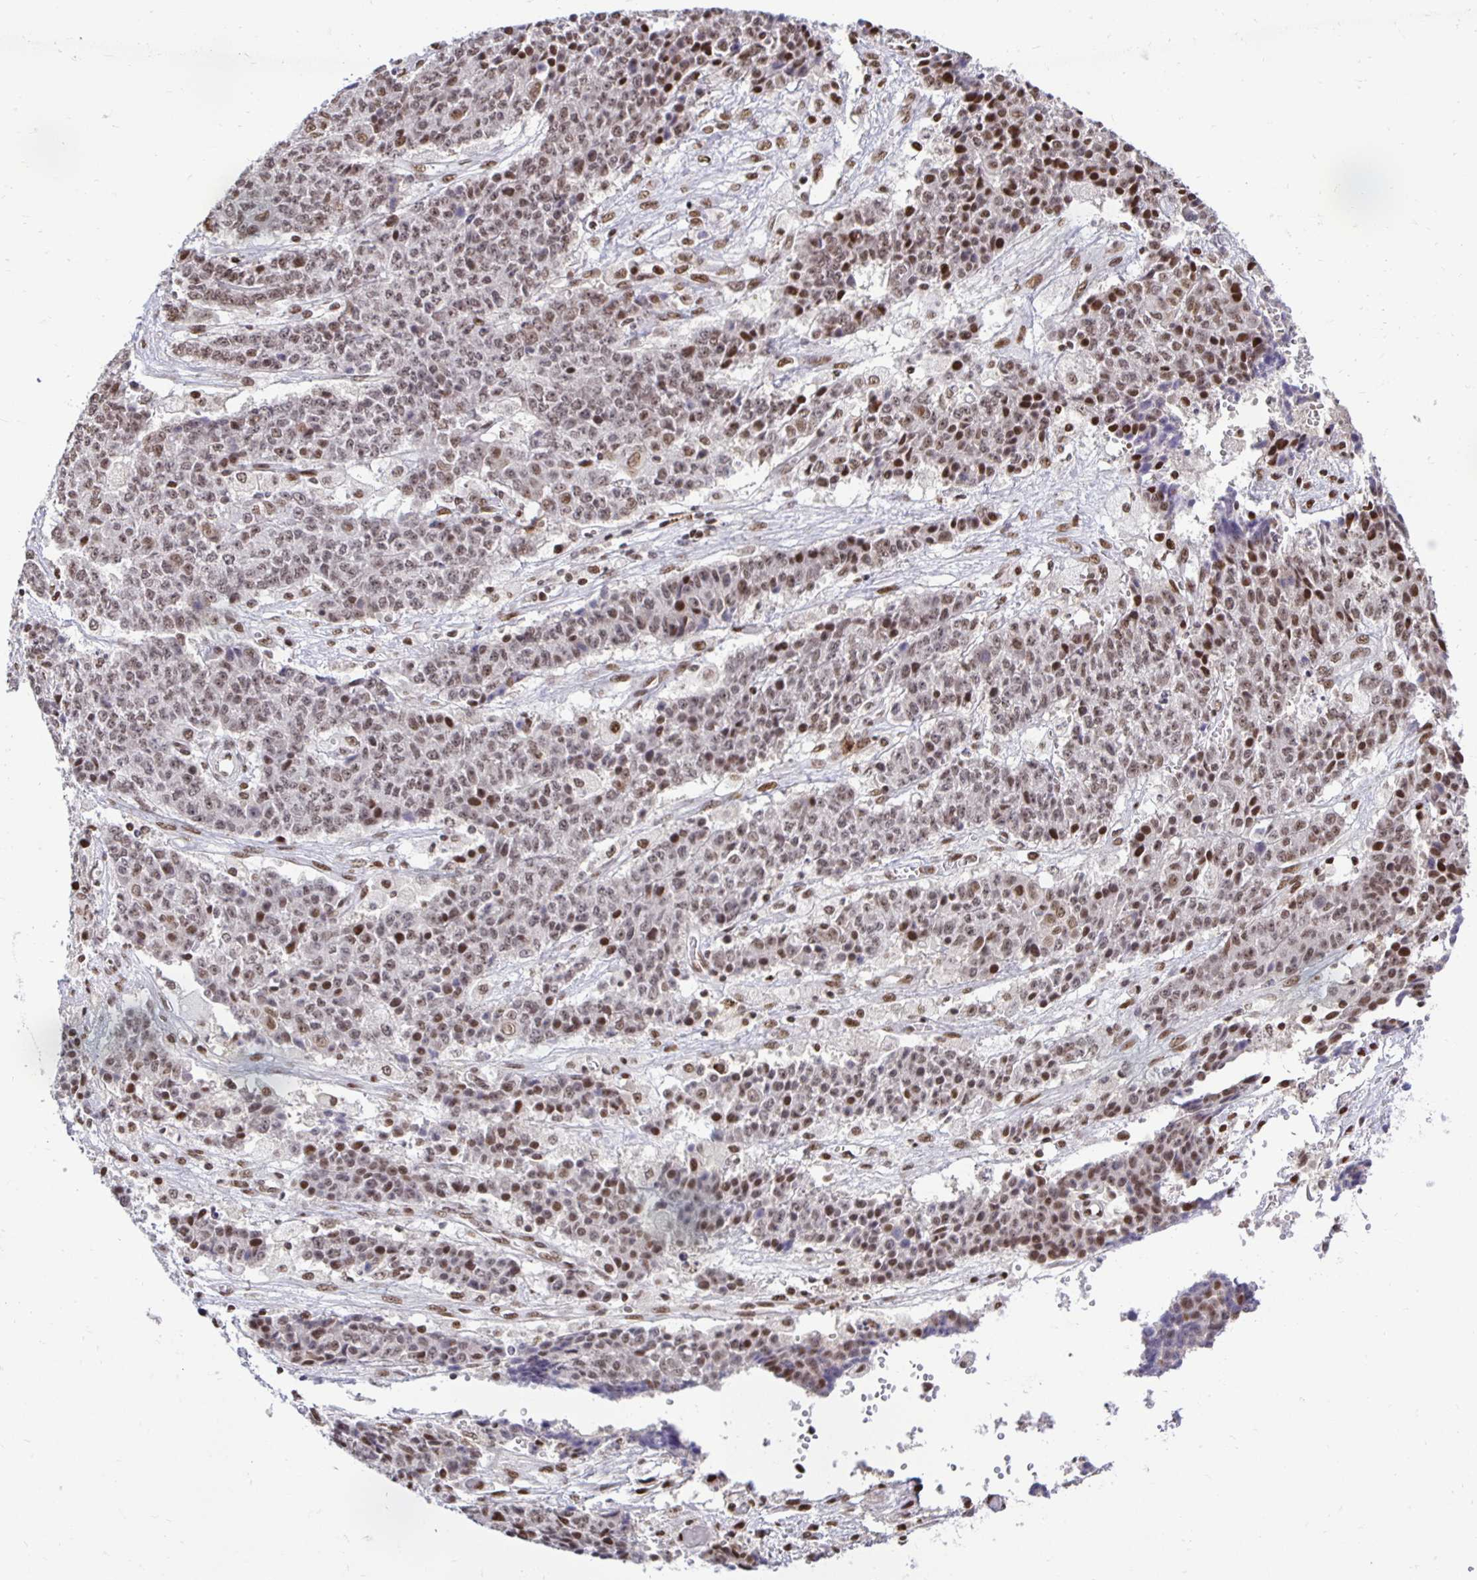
{"staining": {"intensity": "moderate", "quantity": "25%-75%", "location": "nuclear"}, "tissue": "ovarian cancer", "cell_type": "Tumor cells", "image_type": "cancer", "snomed": [{"axis": "morphology", "description": "Carcinoma, endometroid"}, {"axis": "topography", "description": "Ovary"}], "caption": "High-power microscopy captured an immunohistochemistry (IHC) photomicrograph of ovarian cancer, revealing moderate nuclear expression in about 25%-75% of tumor cells. The staining was performed using DAB (3,3'-diaminobenzidine) to visualize the protein expression in brown, while the nuclei were stained in blue with hematoxylin (Magnification: 20x).", "gene": "ZNF579", "patient": {"sex": "female", "age": 42}}